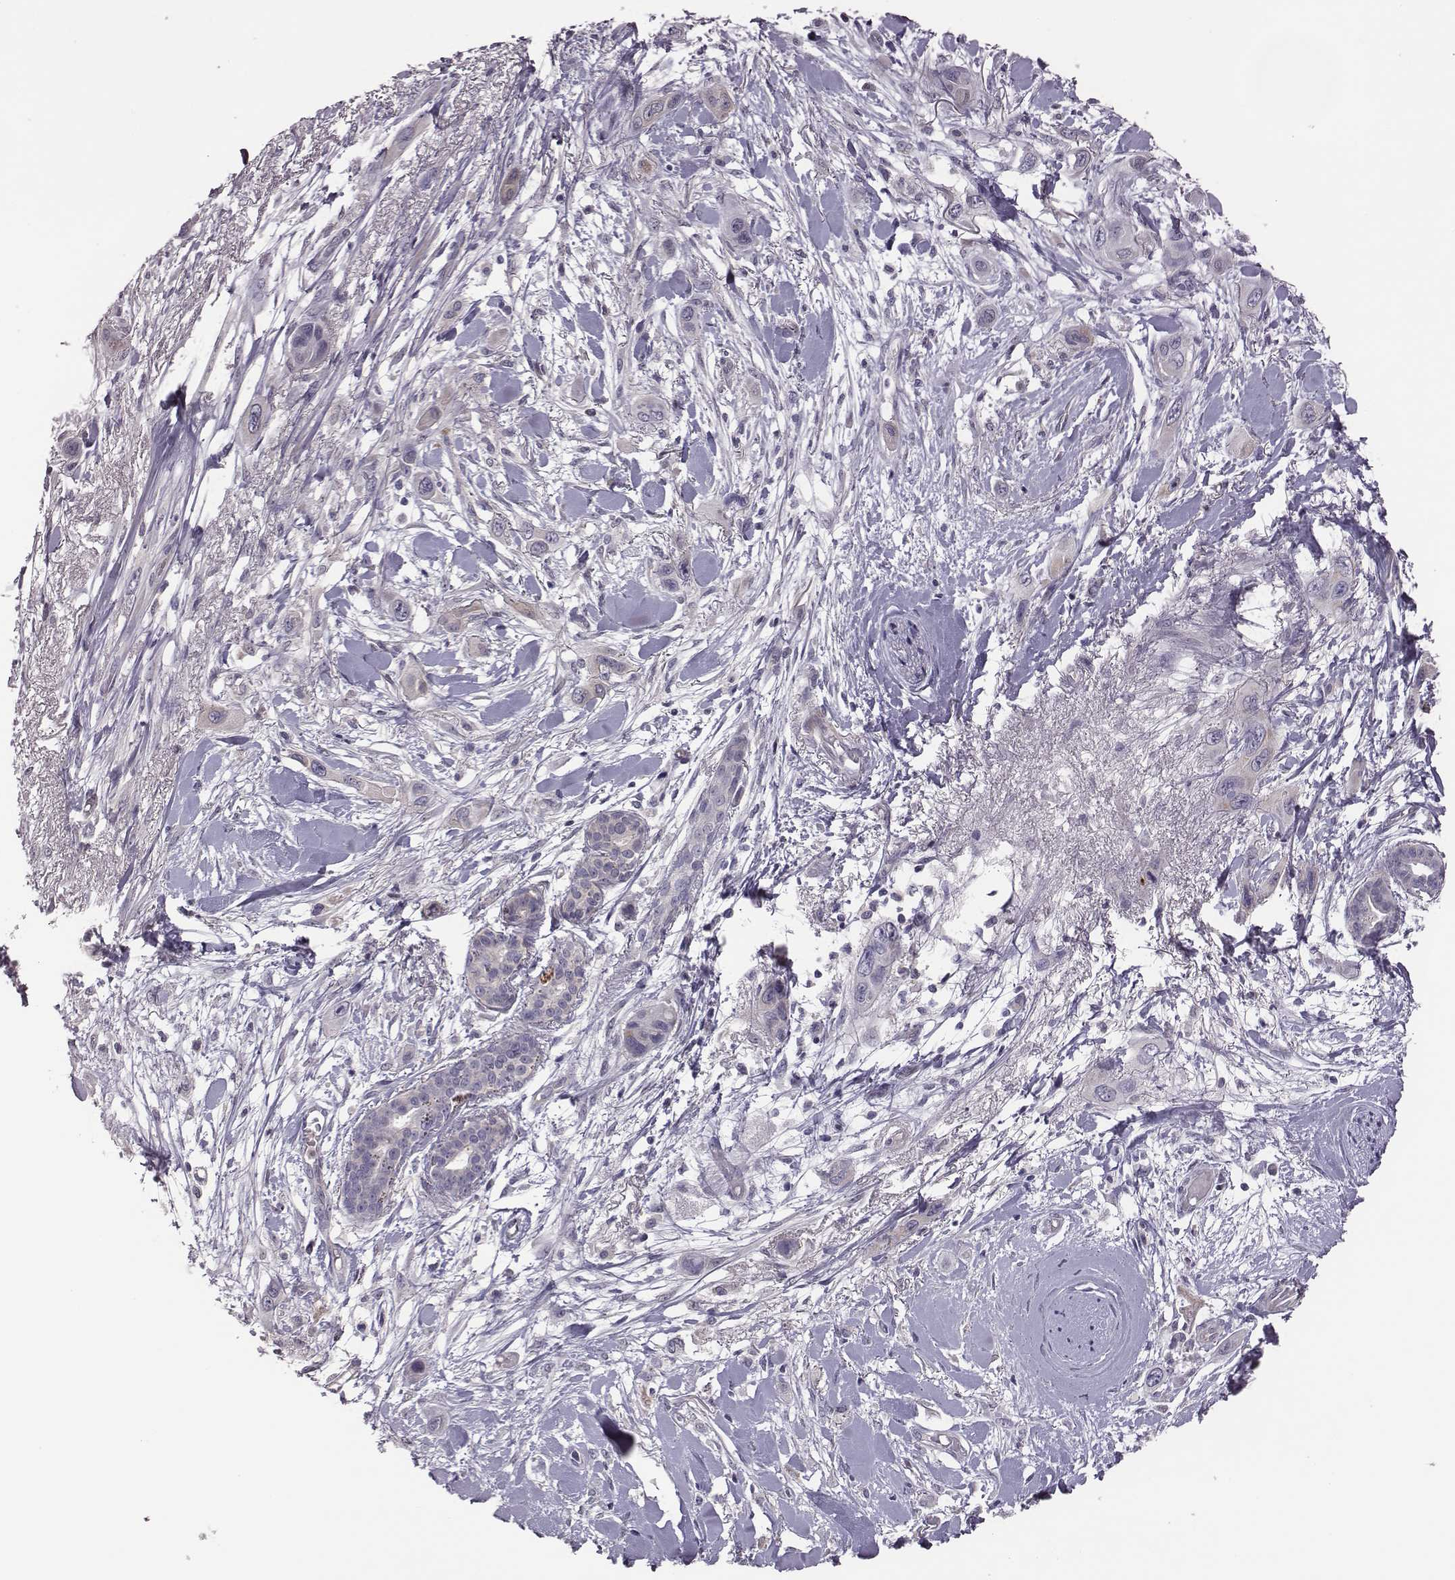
{"staining": {"intensity": "negative", "quantity": "none", "location": "none"}, "tissue": "skin cancer", "cell_type": "Tumor cells", "image_type": "cancer", "snomed": [{"axis": "morphology", "description": "Squamous cell carcinoma, NOS"}, {"axis": "topography", "description": "Skin"}], "caption": "A micrograph of human skin squamous cell carcinoma is negative for staining in tumor cells.", "gene": "KMO", "patient": {"sex": "male", "age": 79}}